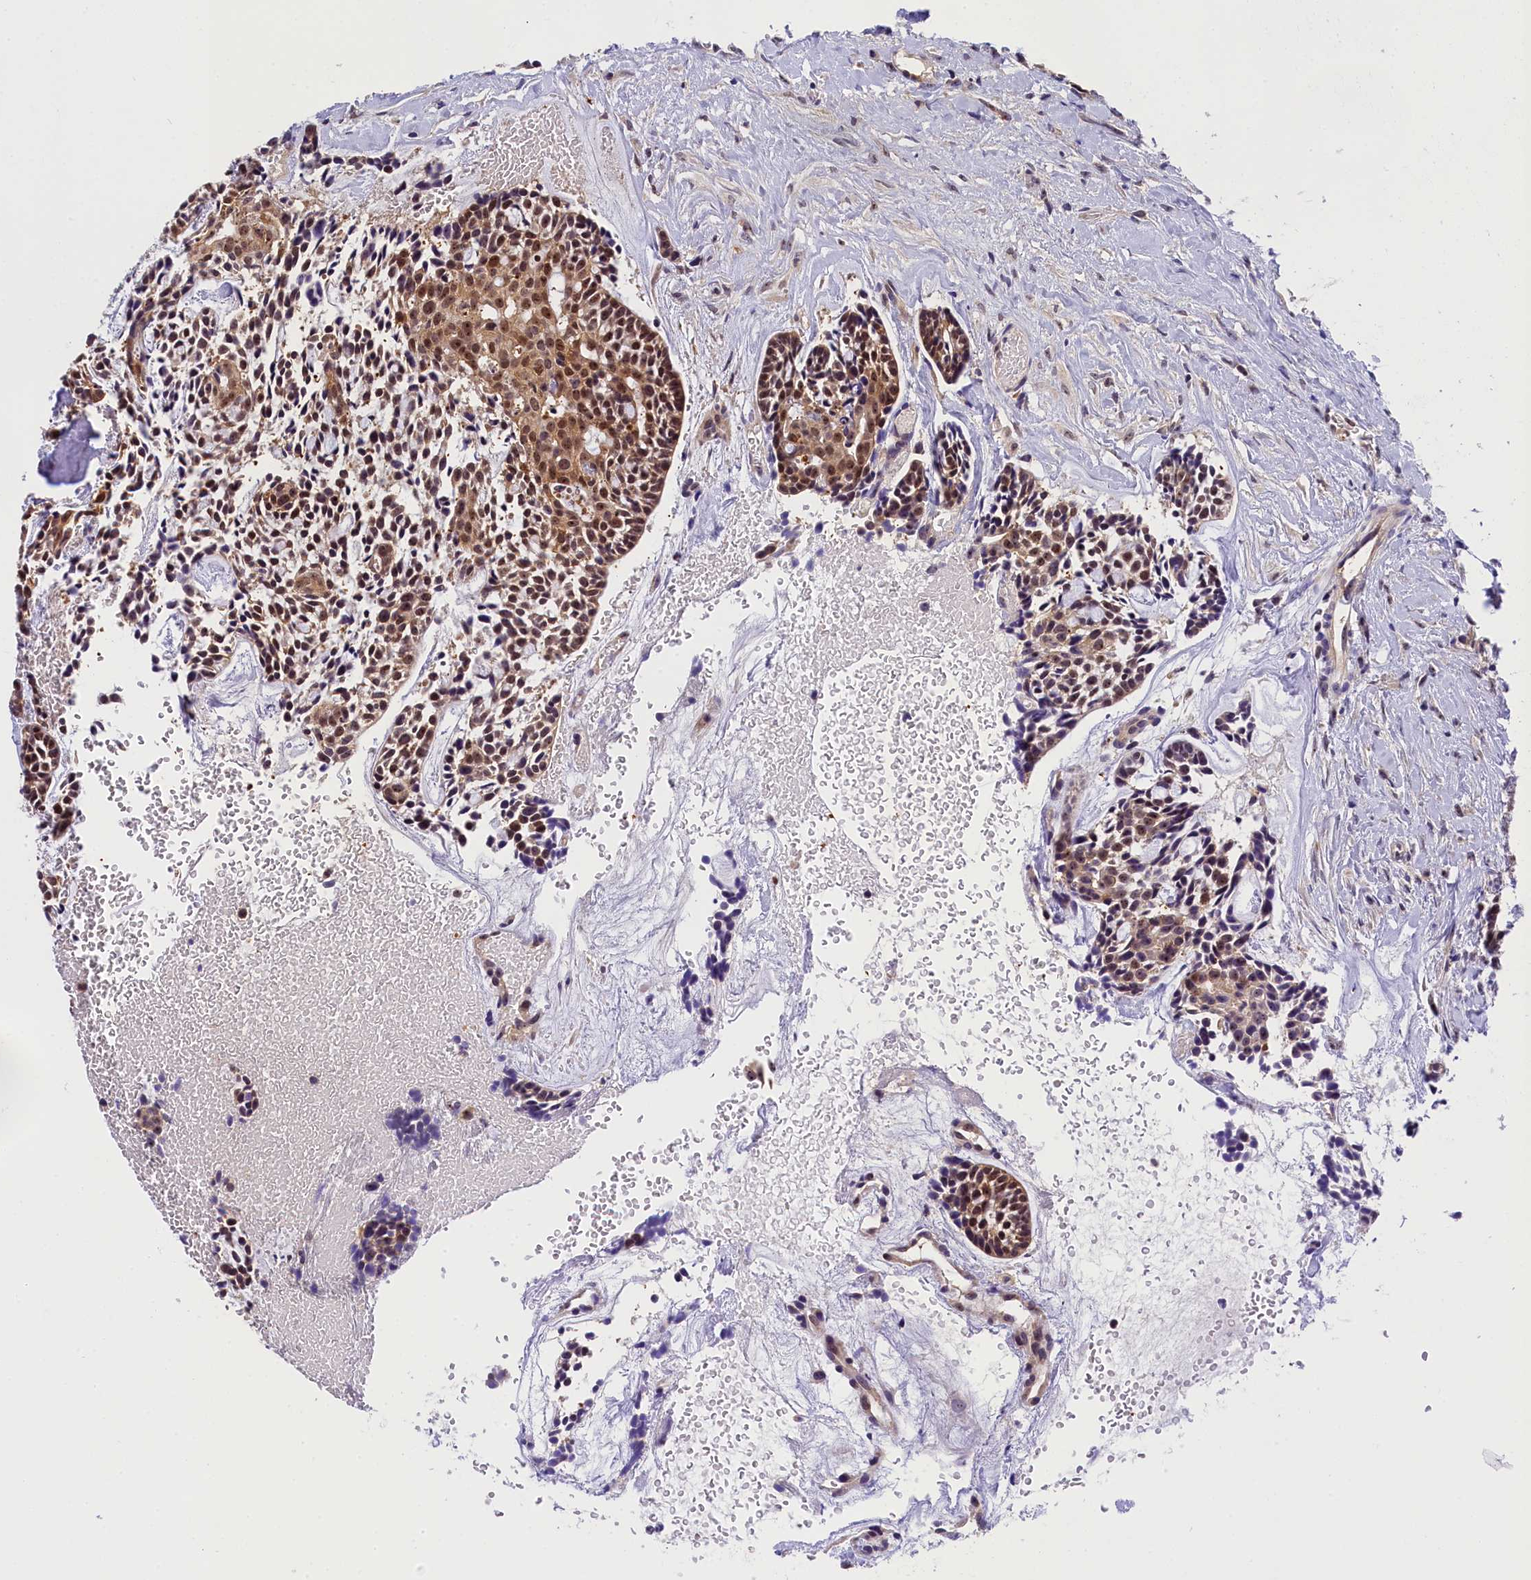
{"staining": {"intensity": "moderate", "quantity": ">75%", "location": "nuclear"}, "tissue": "head and neck cancer", "cell_type": "Tumor cells", "image_type": "cancer", "snomed": [{"axis": "morphology", "description": "Adenocarcinoma, NOS"}, {"axis": "topography", "description": "Subcutis"}, {"axis": "topography", "description": "Head-Neck"}], "caption": "Head and neck adenocarcinoma stained with DAB immunohistochemistry shows medium levels of moderate nuclear positivity in about >75% of tumor cells.", "gene": "EIF6", "patient": {"sex": "female", "age": 73}}